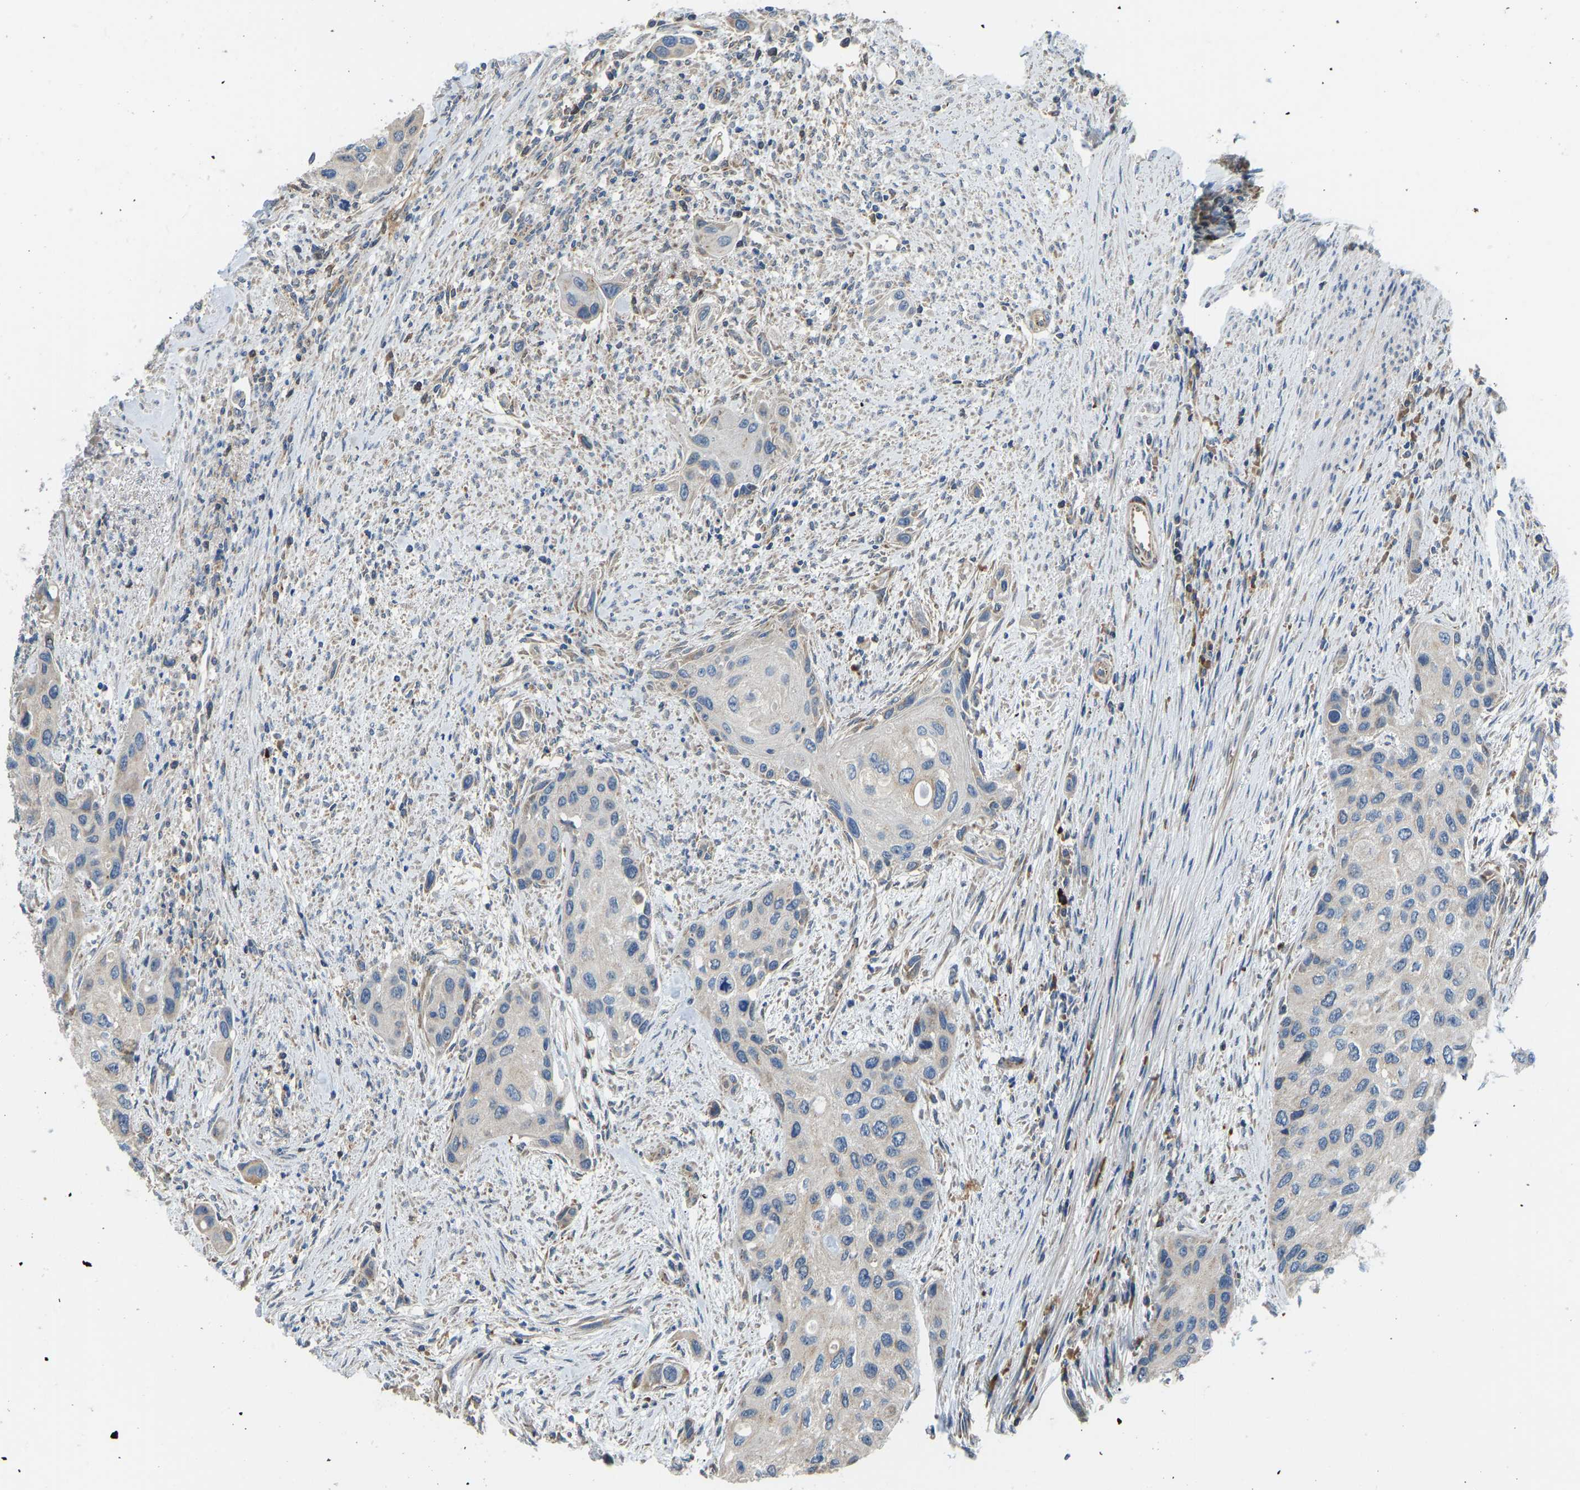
{"staining": {"intensity": "negative", "quantity": "none", "location": "none"}, "tissue": "urothelial cancer", "cell_type": "Tumor cells", "image_type": "cancer", "snomed": [{"axis": "morphology", "description": "Urothelial carcinoma, High grade"}, {"axis": "topography", "description": "Urinary bladder"}], "caption": "Histopathology image shows no significant protein positivity in tumor cells of urothelial cancer.", "gene": "RBP1", "patient": {"sex": "female", "age": 56}}